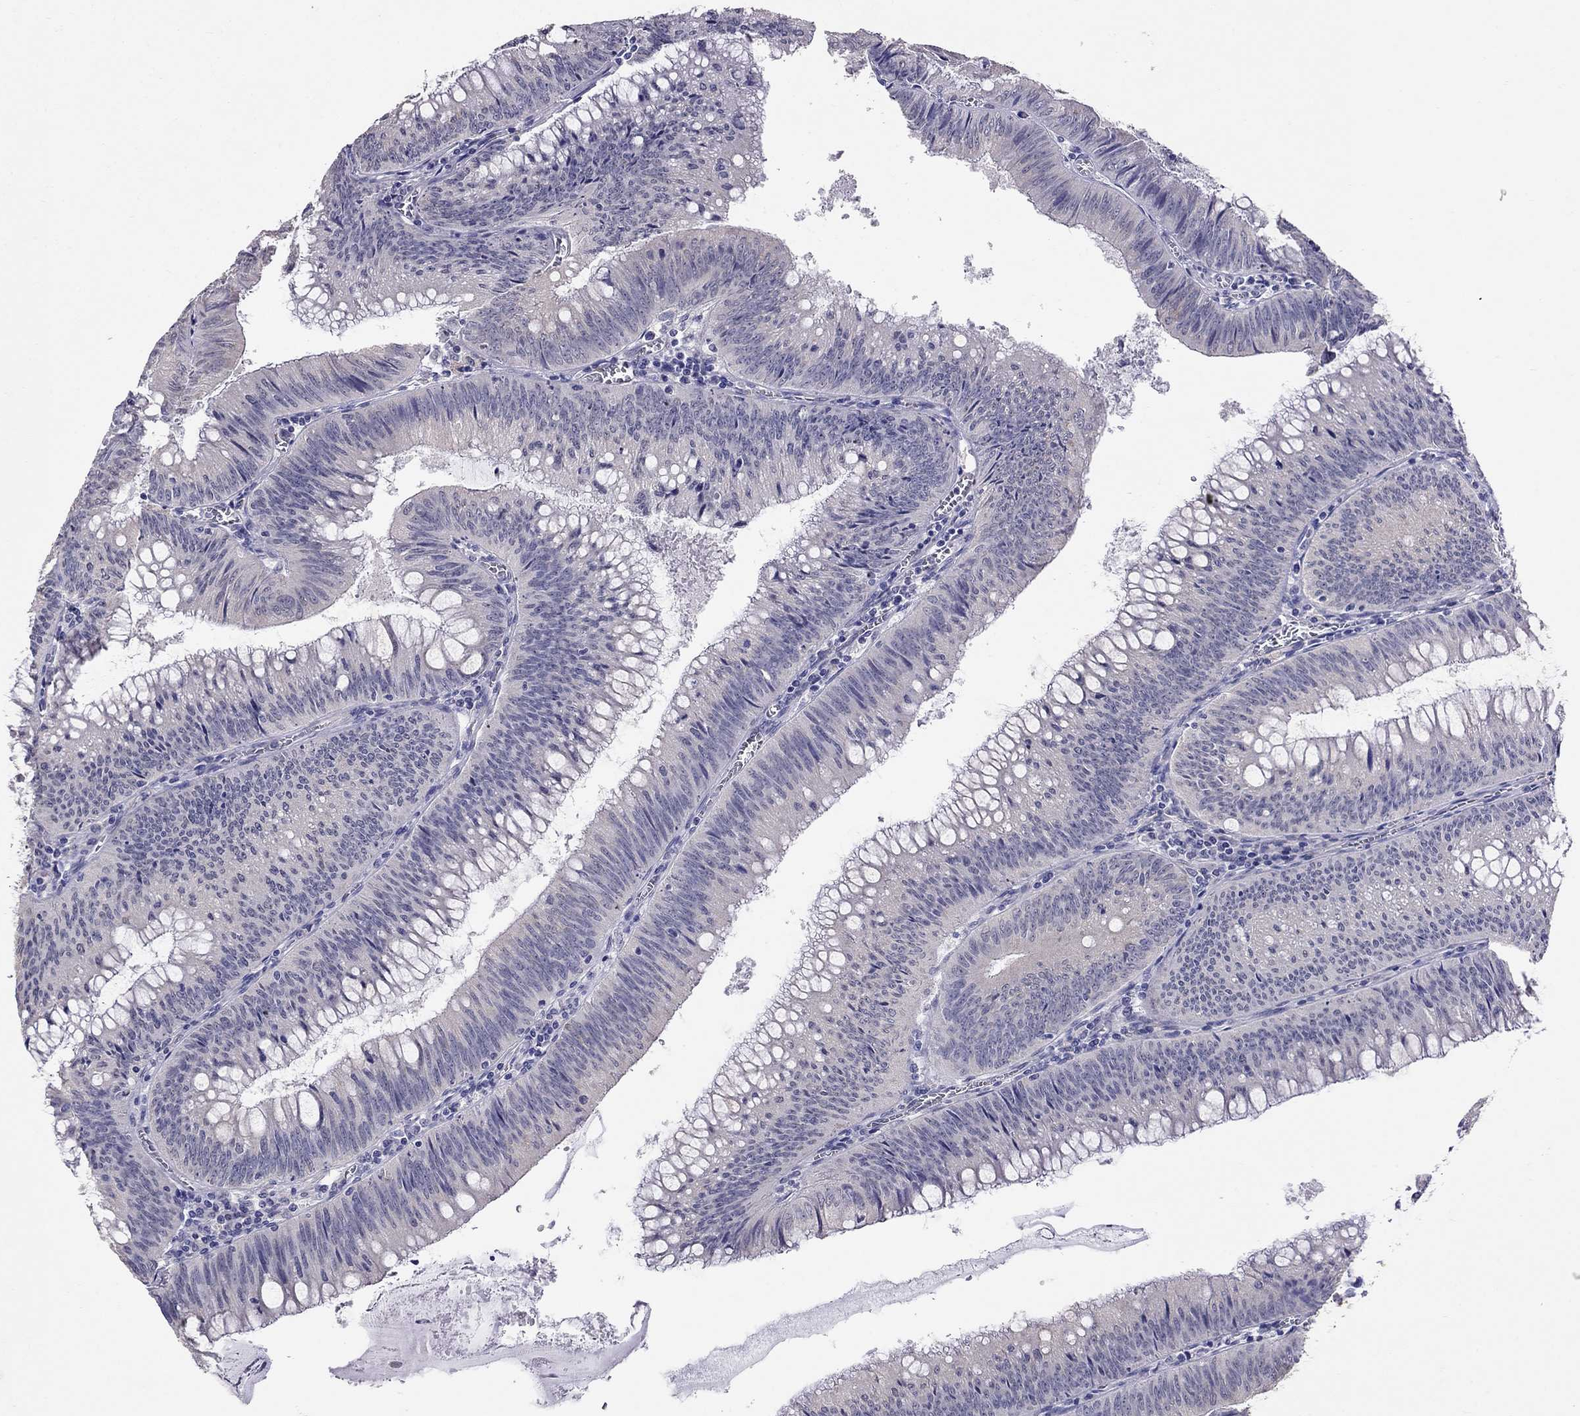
{"staining": {"intensity": "negative", "quantity": "none", "location": "none"}, "tissue": "colorectal cancer", "cell_type": "Tumor cells", "image_type": "cancer", "snomed": [{"axis": "morphology", "description": "Adenocarcinoma, NOS"}, {"axis": "topography", "description": "Rectum"}], "caption": "Immunohistochemistry (IHC) photomicrograph of colorectal cancer stained for a protein (brown), which reveals no positivity in tumor cells. Brightfield microscopy of immunohistochemistry stained with DAB (3,3'-diaminobenzidine) (brown) and hematoxylin (blue), captured at high magnification.", "gene": "MYO3B", "patient": {"sex": "female", "age": 72}}